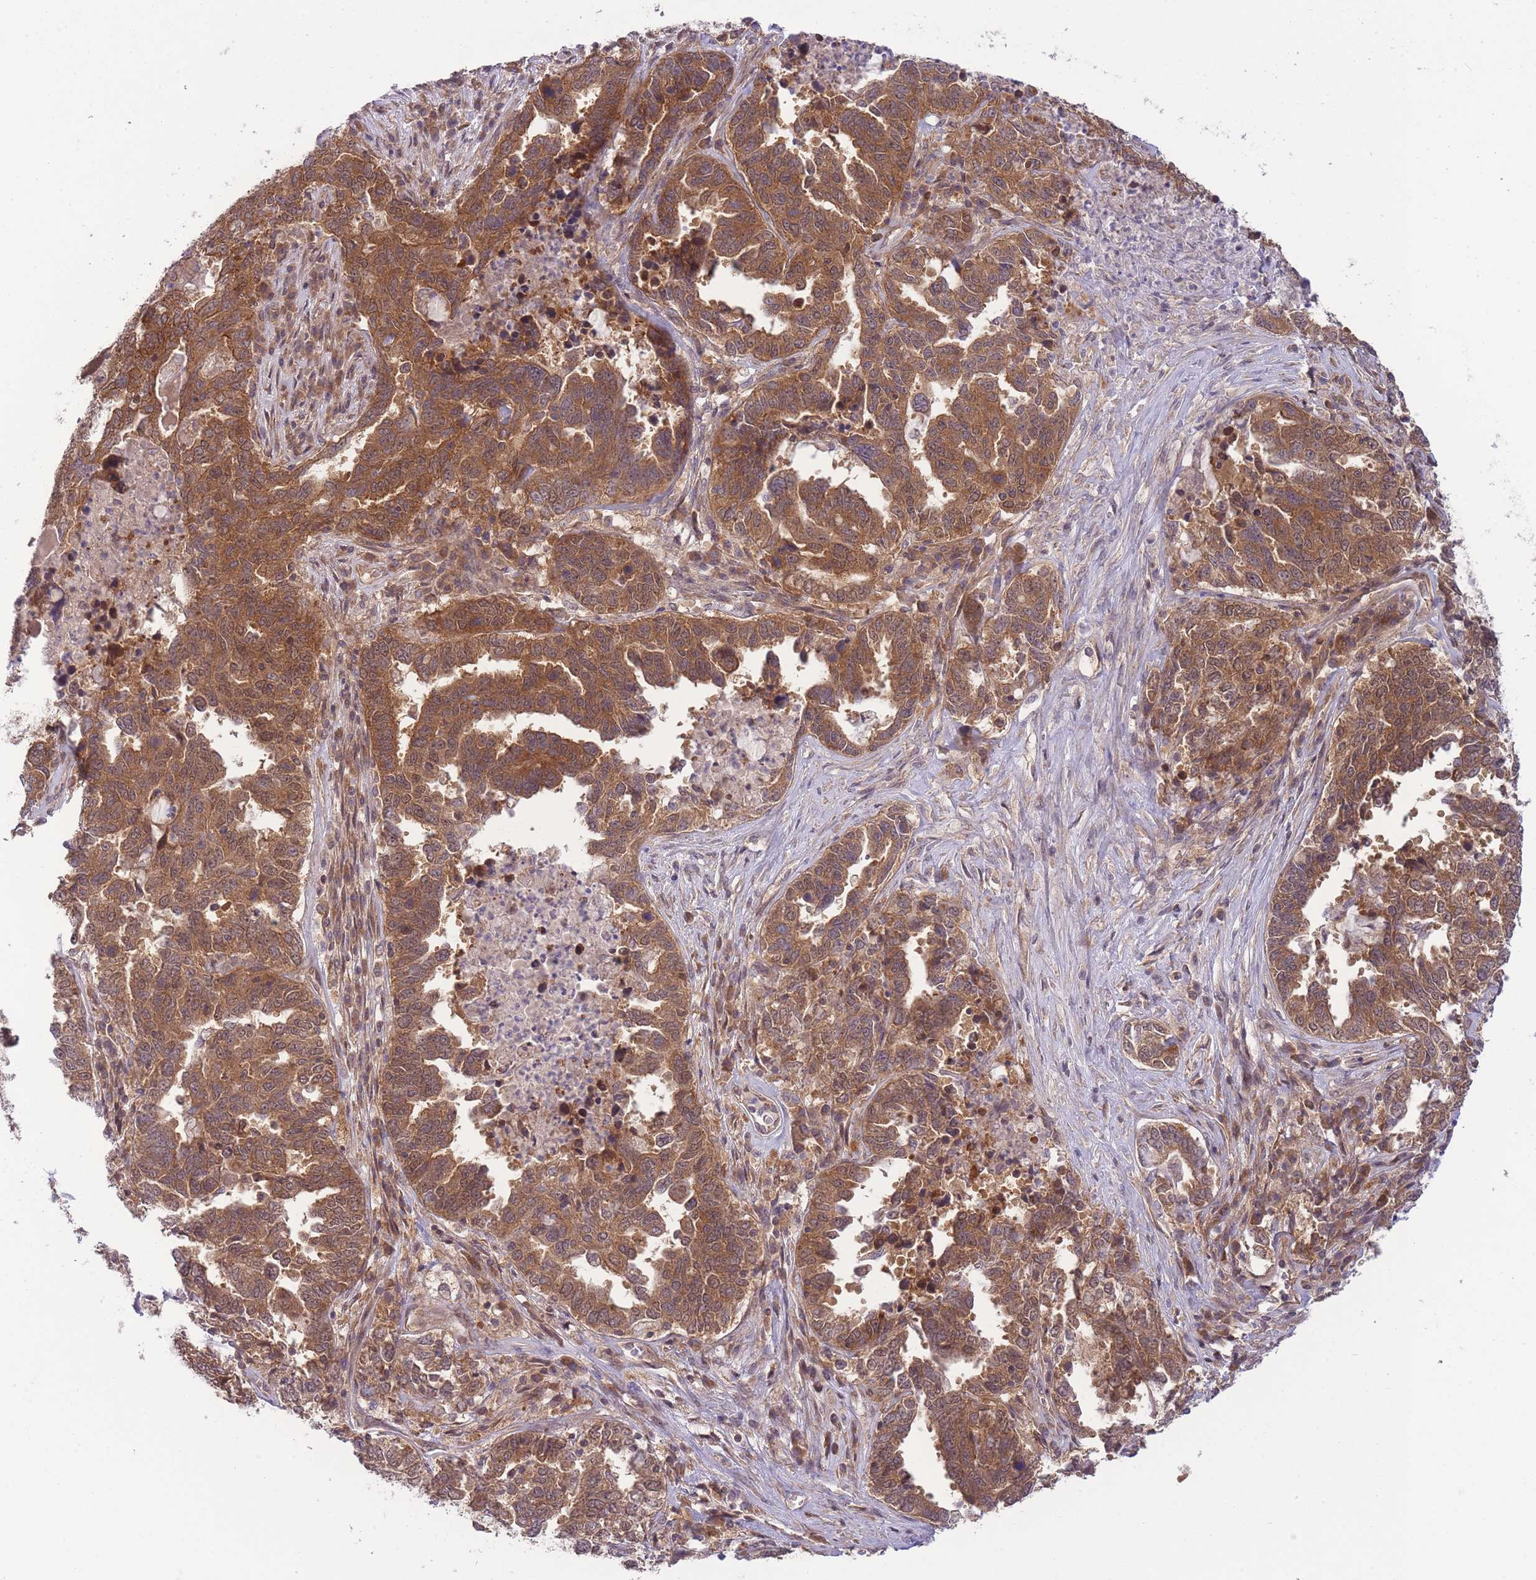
{"staining": {"intensity": "moderate", "quantity": ">75%", "location": "cytoplasmic/membranous"}, "tissue": "ovarian cancer", "cell_type": "Tumor cells", "image_type": "cancer", "snomed": [{"axis": "morphology", "description": "Carcinoma, endometroid"}, {"axis": "topography", "description": "Ovary"}], "caption": "Immunohistochemical staining of endometroid carcinoma (ovarian) exhibits medium levels of moderate cytoplasmic/membranous staining in about >75% of tumor cells.", "gene": "PFDN6", "patient": {"sex": "female", "age": 62}}